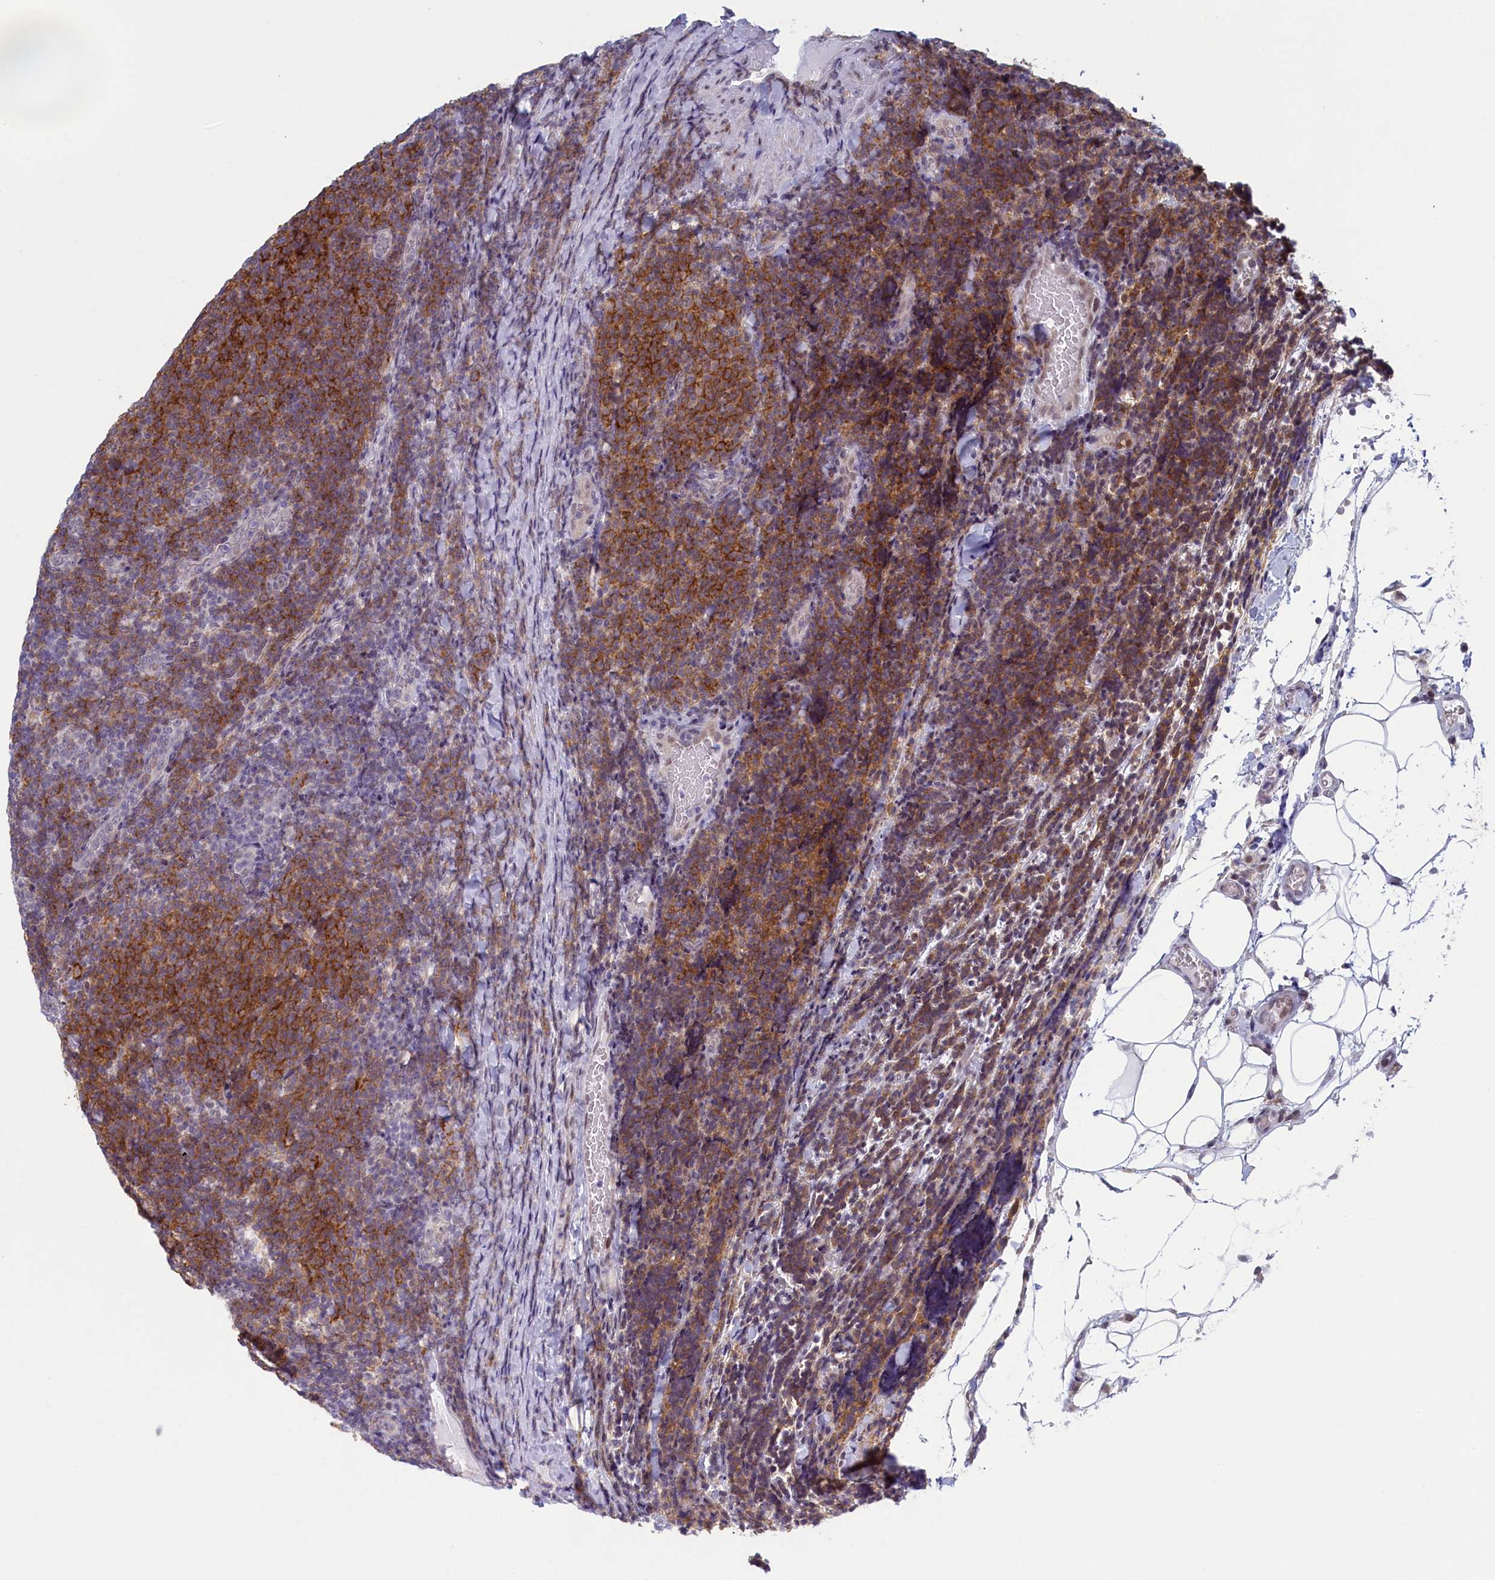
{"staining": {"intensity": "moderate", "quantity": "25%-75%", "location": "cytoplasmic/membranous"}, "tissue": "lymphoma", "cell_type": "Tumor cells", "image_type": "cancer", "snomed": [{"axis": "morphology", "description": "Malignant lymphoma, non-Hodgkin's type, Low grade"}, {"axis": "topography", "description": "Lymph node"}], "caption": "Protein positivity by IHC exhibits moderate cytoplasmic/membranous staining in approximately 25%-75% of tumor cells in lymphoma.", "gene": "ATF7IP2", "patient": {"sex": "male", "age": 66}}